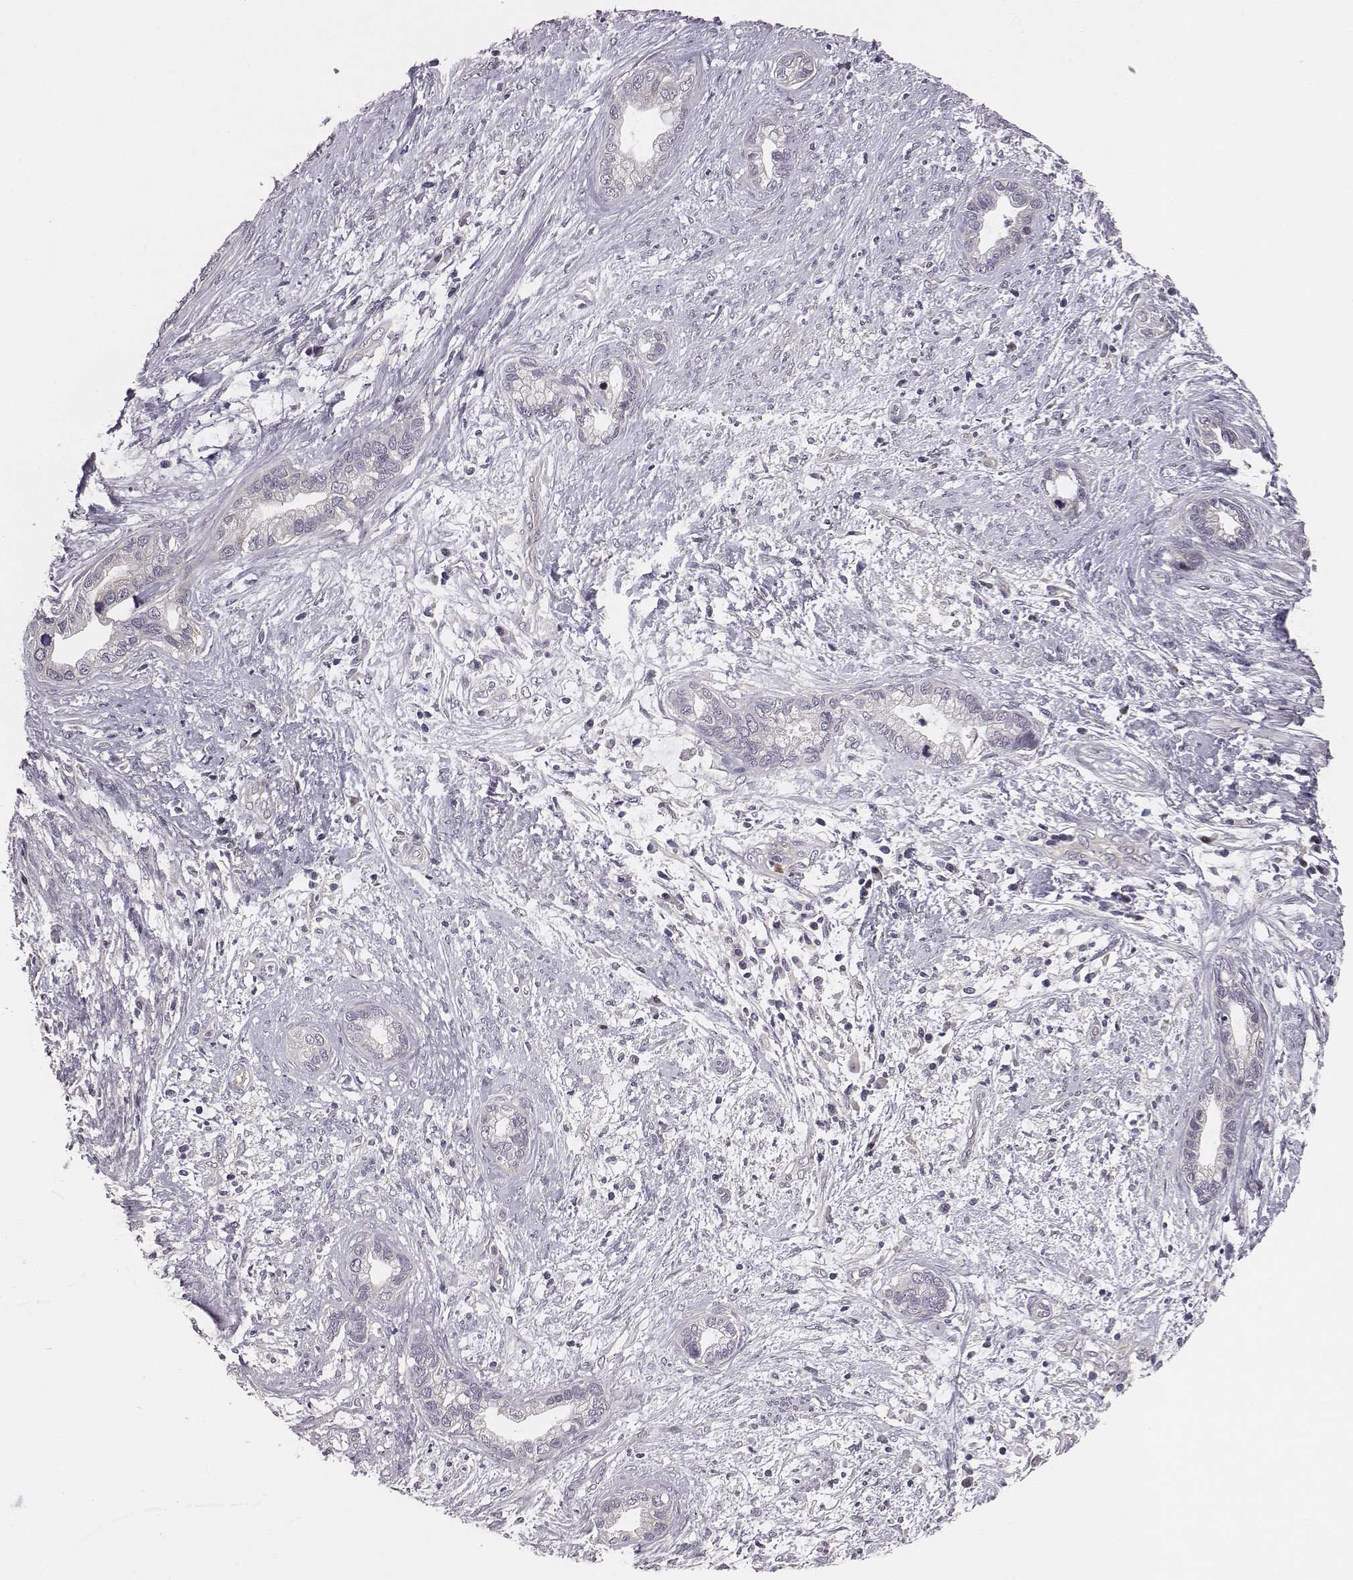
{"staining": {"intensity": "negative", "quantity": "none", "location": "none"}, "tissue": "cervical cancer", "cell_type": "Tumor cells", "image_type": "cancer", "snomed": [{"axis": "morphology", "description": "Adenocarcinoma, NOS"}, {"axis": "topography", "description": "Cervix"}], "caption": "This is an immunohistochemistry image of cervical cancer. There is no positivity in tumor cells.", "gene": "SMURF2", "patient": {"sex": "female", "age": 62}}